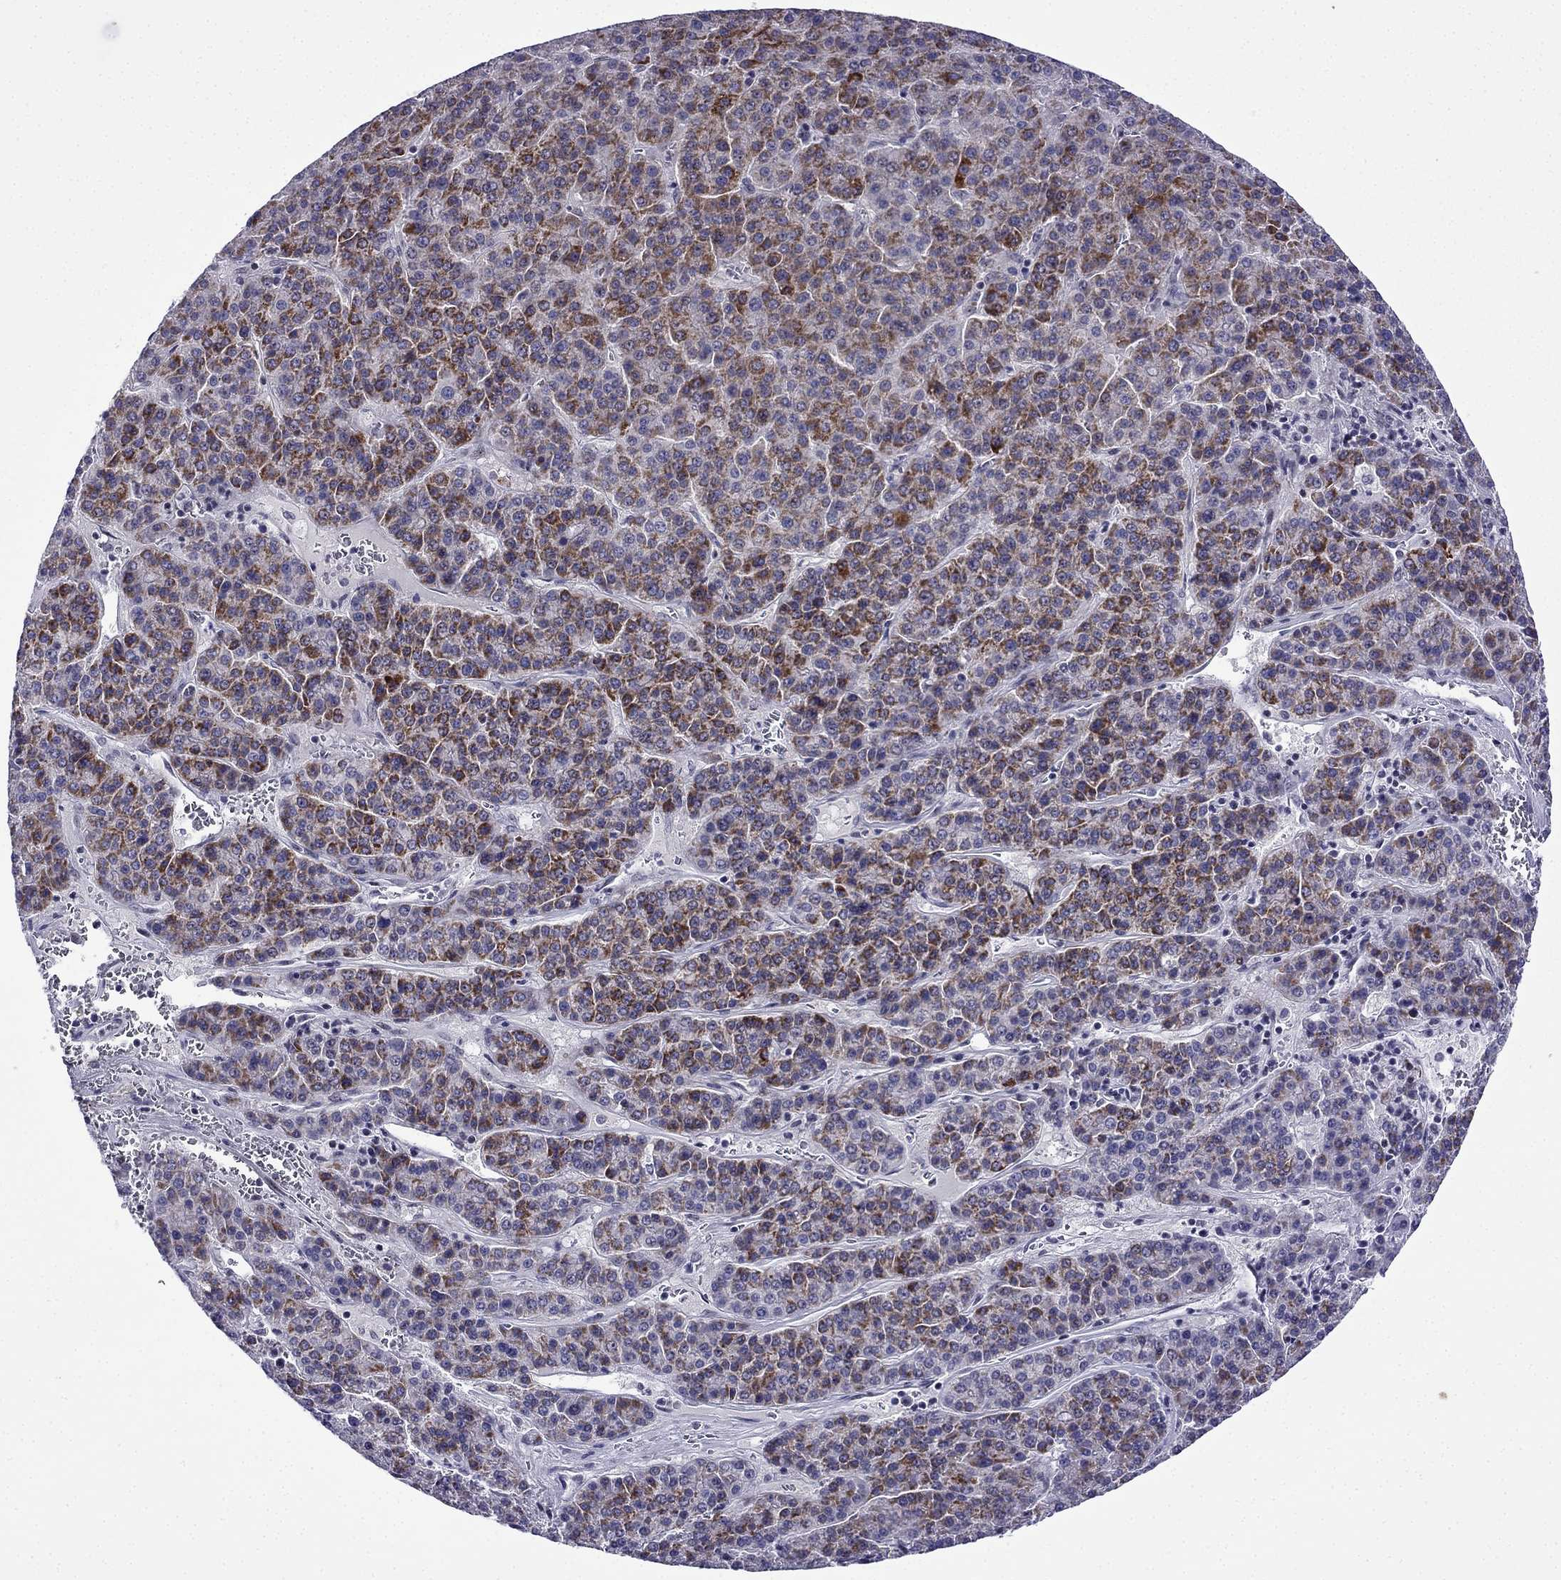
{"staining": {"intensity": "strong", "quantity": "25%-75%", "location": "cytoplasmic/membranous"}, "tissue": "liver cancer", "cell_type": "Tumor cells", "image_type": "cancer", "snomed": [{"axis": "morphology", "description": "Carcinoma, Hepatocellular, NOS"}, {"axis": "topography", "description": "Liver"}], "caption": "DAB (3,3'-diaminobenzidine) immunohistochemical staining of human liver cancer exhibits strong cytoplasmic/membranous protein staining in about 25%-75% of tumor cells.", "gene": "POM121L12", "patient": {"sex": "female", "age": 58}}